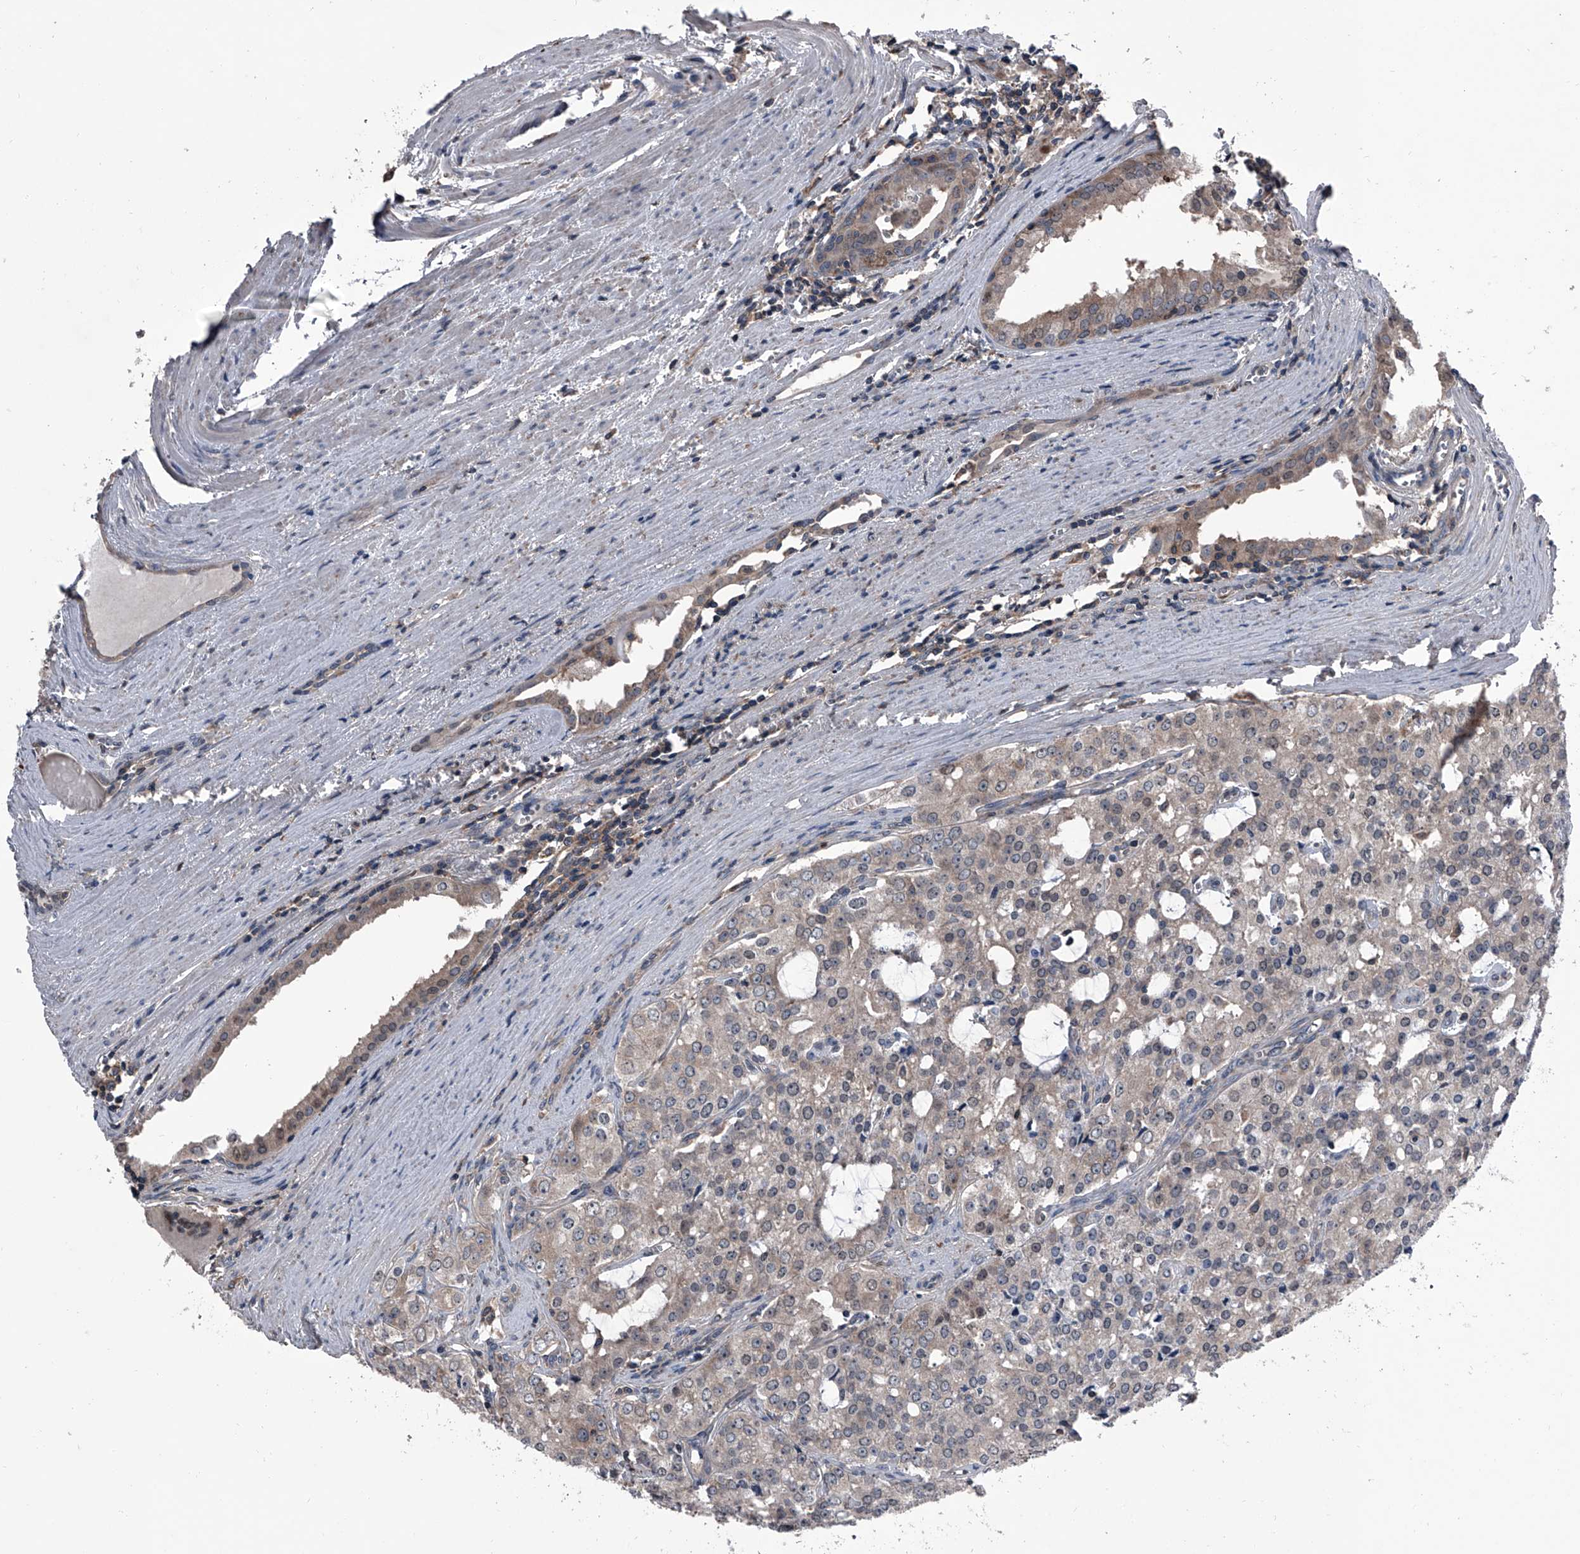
{"staining": {"intensity": "weak", "quantity": "<25%", "location": "cytoplasmic/membranous"}, "tissue": "prostate cancer", "cell_type": "Tumor cells", "image_type": "cancer", "snomed": [{"axis": "morphology", "description": "Adenocarcinoma, High grade"}, {"axis": "topography", "description": "Prostate"}], "caption": "Human prostate cancer stained for a protein using immunohistochemistry reveals no positivity in tumor cells.", "gene": "PIP5K1A", "patient": {"sex": "male", "age": 68}}